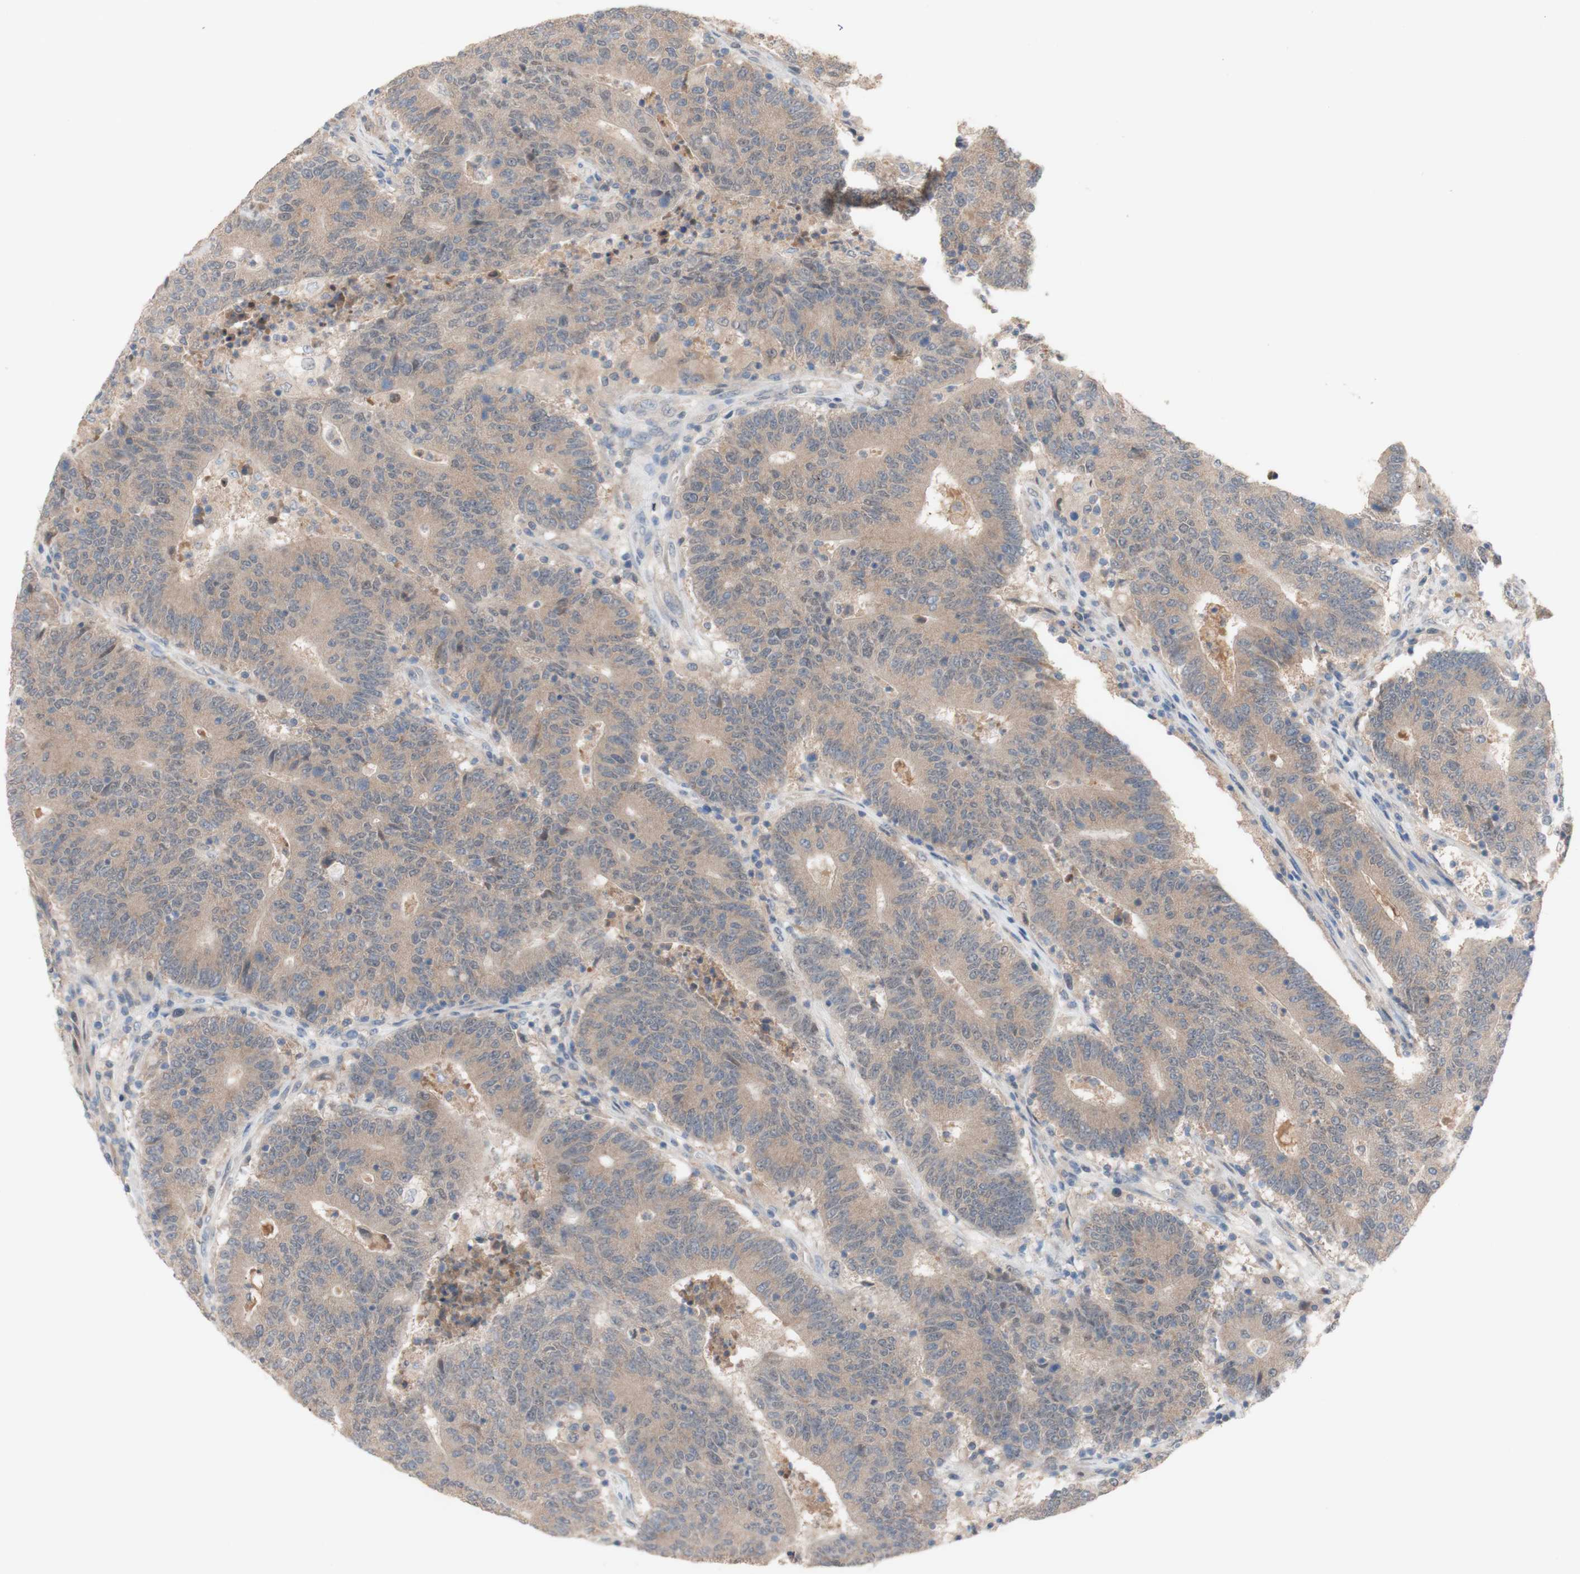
{"staining": {"intensity": "weak", "quantity": ">75%", "location": "cytoplasmic/membranous"}, "tissue": "colorectal cancer", "cell_type": "Tumor cells", "image_type": "cancer", "snomed": [{"axis": "morphology", "description": "Normal tissue, NOS"}, {"axis": "morphology", "description": "Adenocarcinoma, NOS"}, {"axis": "topography", "description": "Colon"}], "caption": "Adenocarcinoma (colorectal) stained with a protein marker shows weak staining in tumor cells.", "gene": "PEX2", "patient": {"sex": "female", "age": 75}}